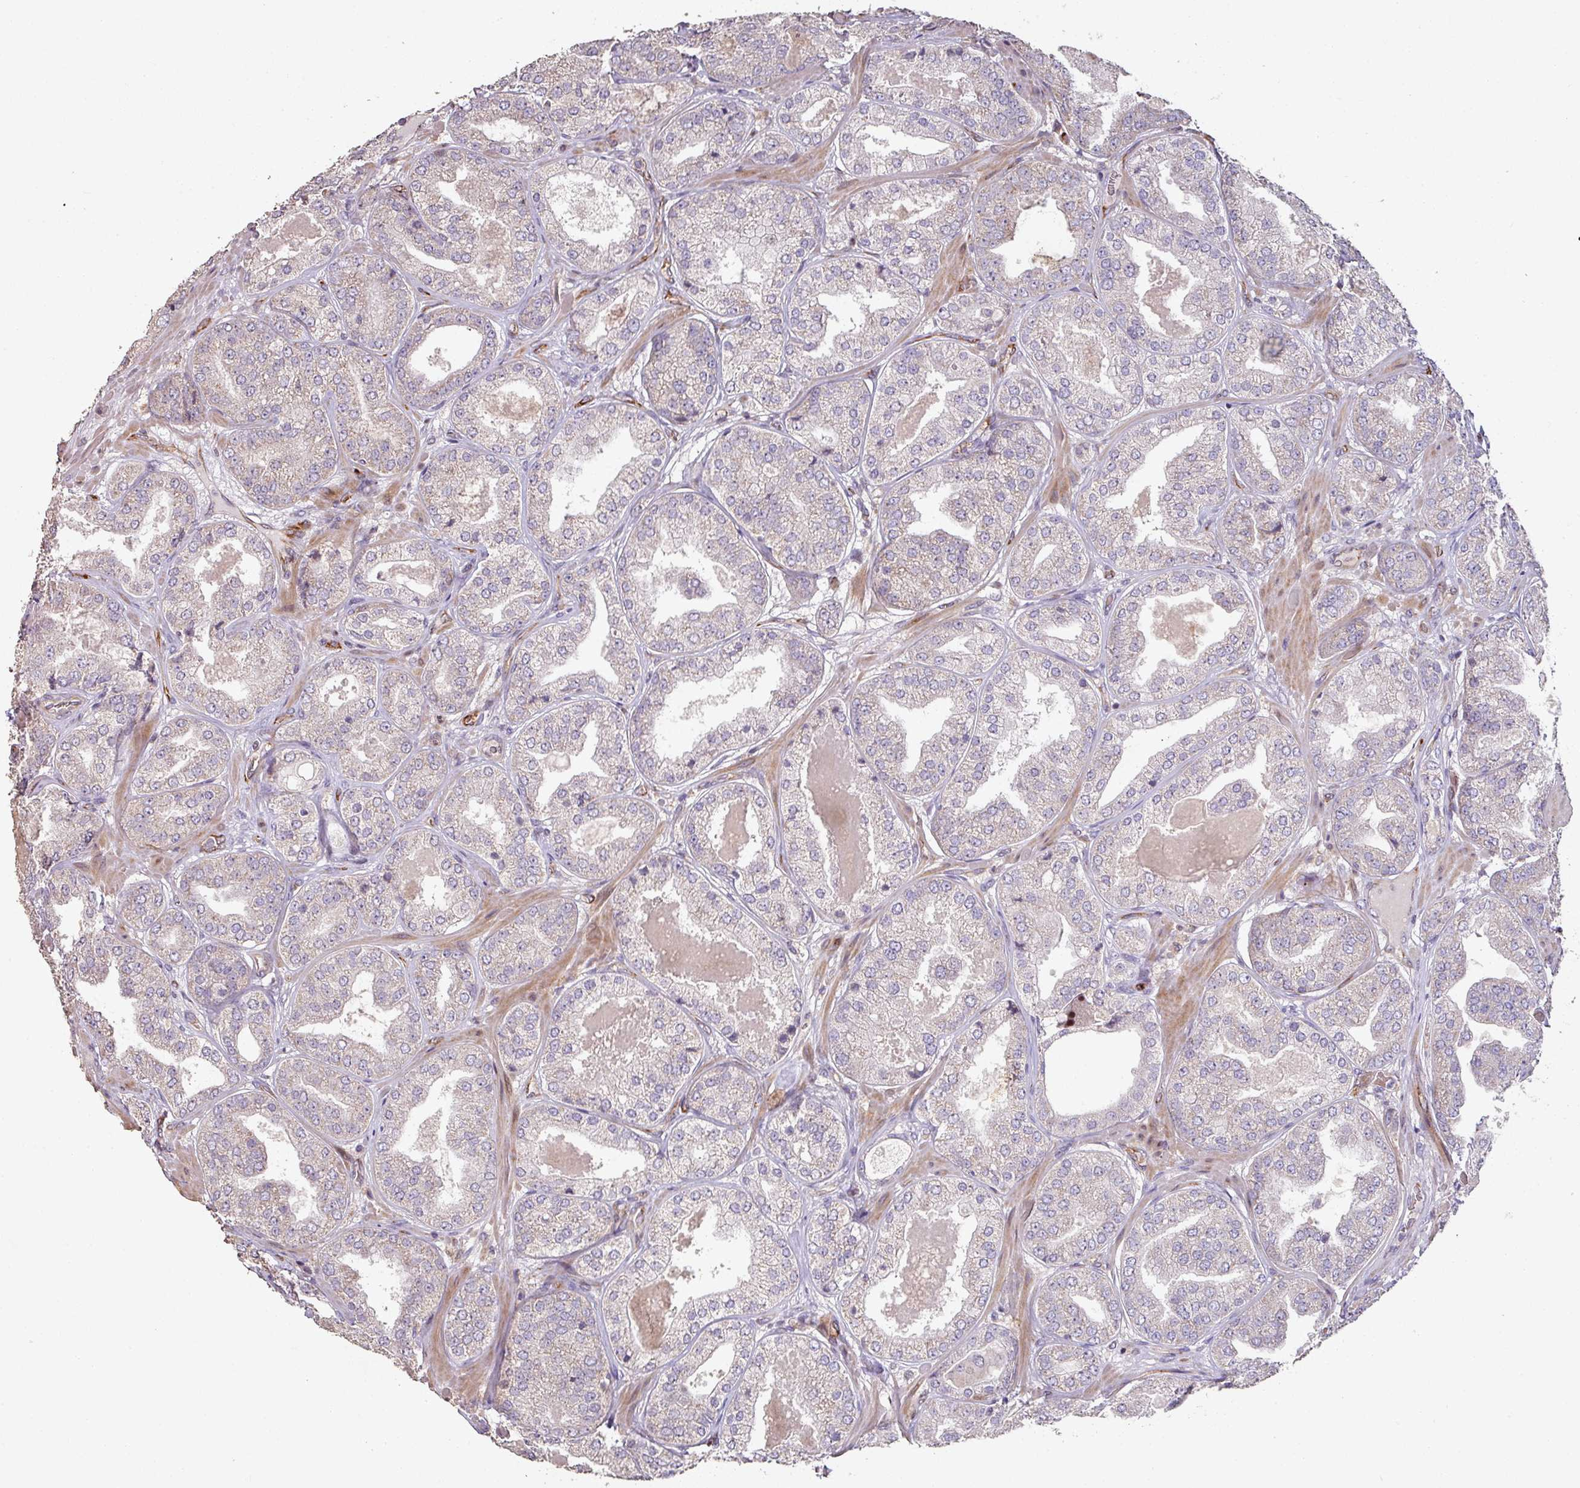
{"staining": {"intensity": "negative", "quantity": "none", "location": "none"}, "tissue": "prostate cancer", "cell_type": "Tumor cells", "image_type": "cancer", "snomed": [{"axis": "morphology", "description": "Adenocarcinoma, High grade"}, {"axis": "topography", "description": "Prostate"}], "caption": "High magnification brightfield microscopy of prostate adenocarcinoma (high-grade) stained with DAB (3,3'-diaminobenzidine) (brown) and counterstained with hematoxylin (blue): tumor cells show no significant staining. Nuclei are stained in blue.", "gene": "RPL23A", "patient": {"sex": "male", "age": 63}}